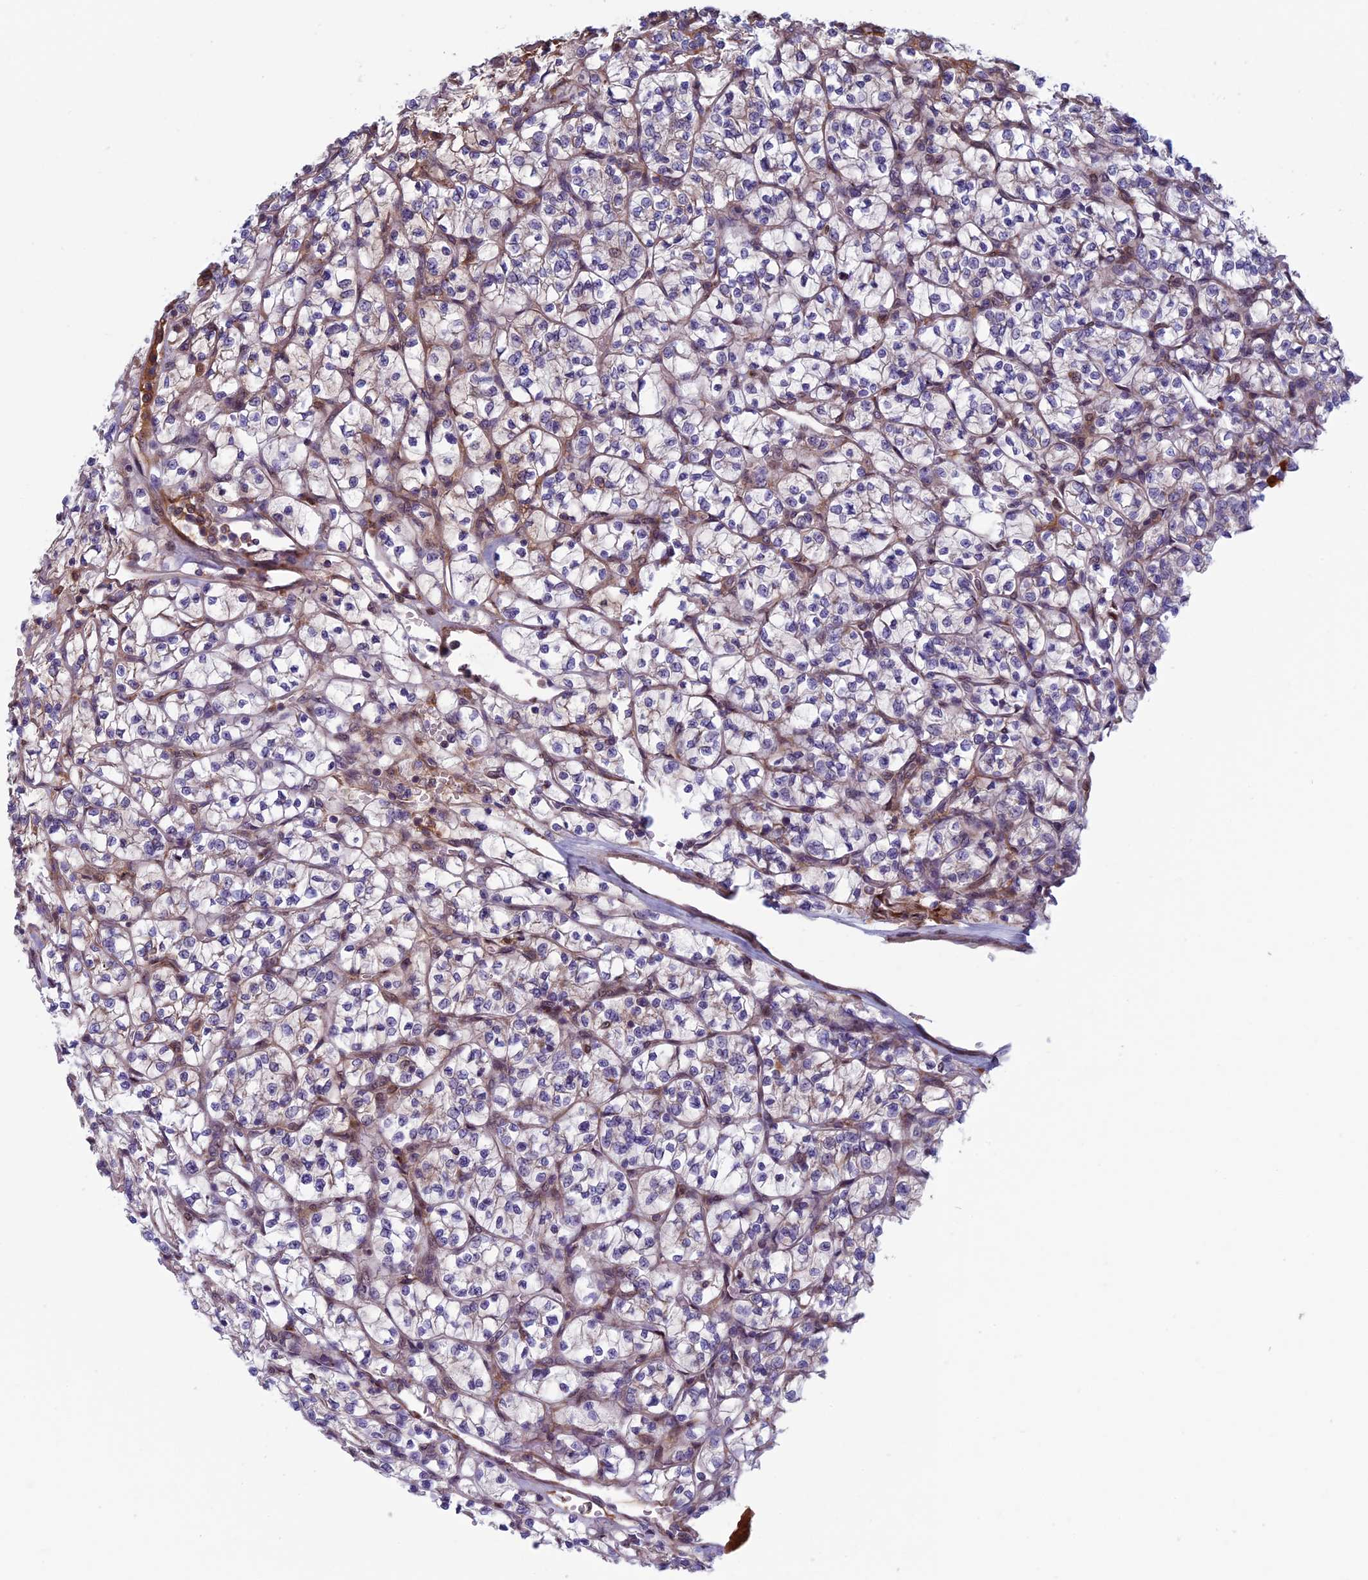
{"staining": {"intensity": "weak", "quantity": "<25%", "location": "cytoplasmic/membranous"}, "tissue": "renal cancer", "cell_type": "Tumor cells", "image_type": "cancer", "snomed": [{"axis": "morphology", "description": "Adenocarcinoma, NOS"}, {"axis": "topography", "description": "Kidney"}], "caption": "A micrograph of human adenocarcinoma (renal) is negative for staining in tumor cells. (DAB immunohistochemistry (IHC) with hematoxylin counter stain).", "gene": "FADS1", "patient": {"sex": "female", "age": 64}}